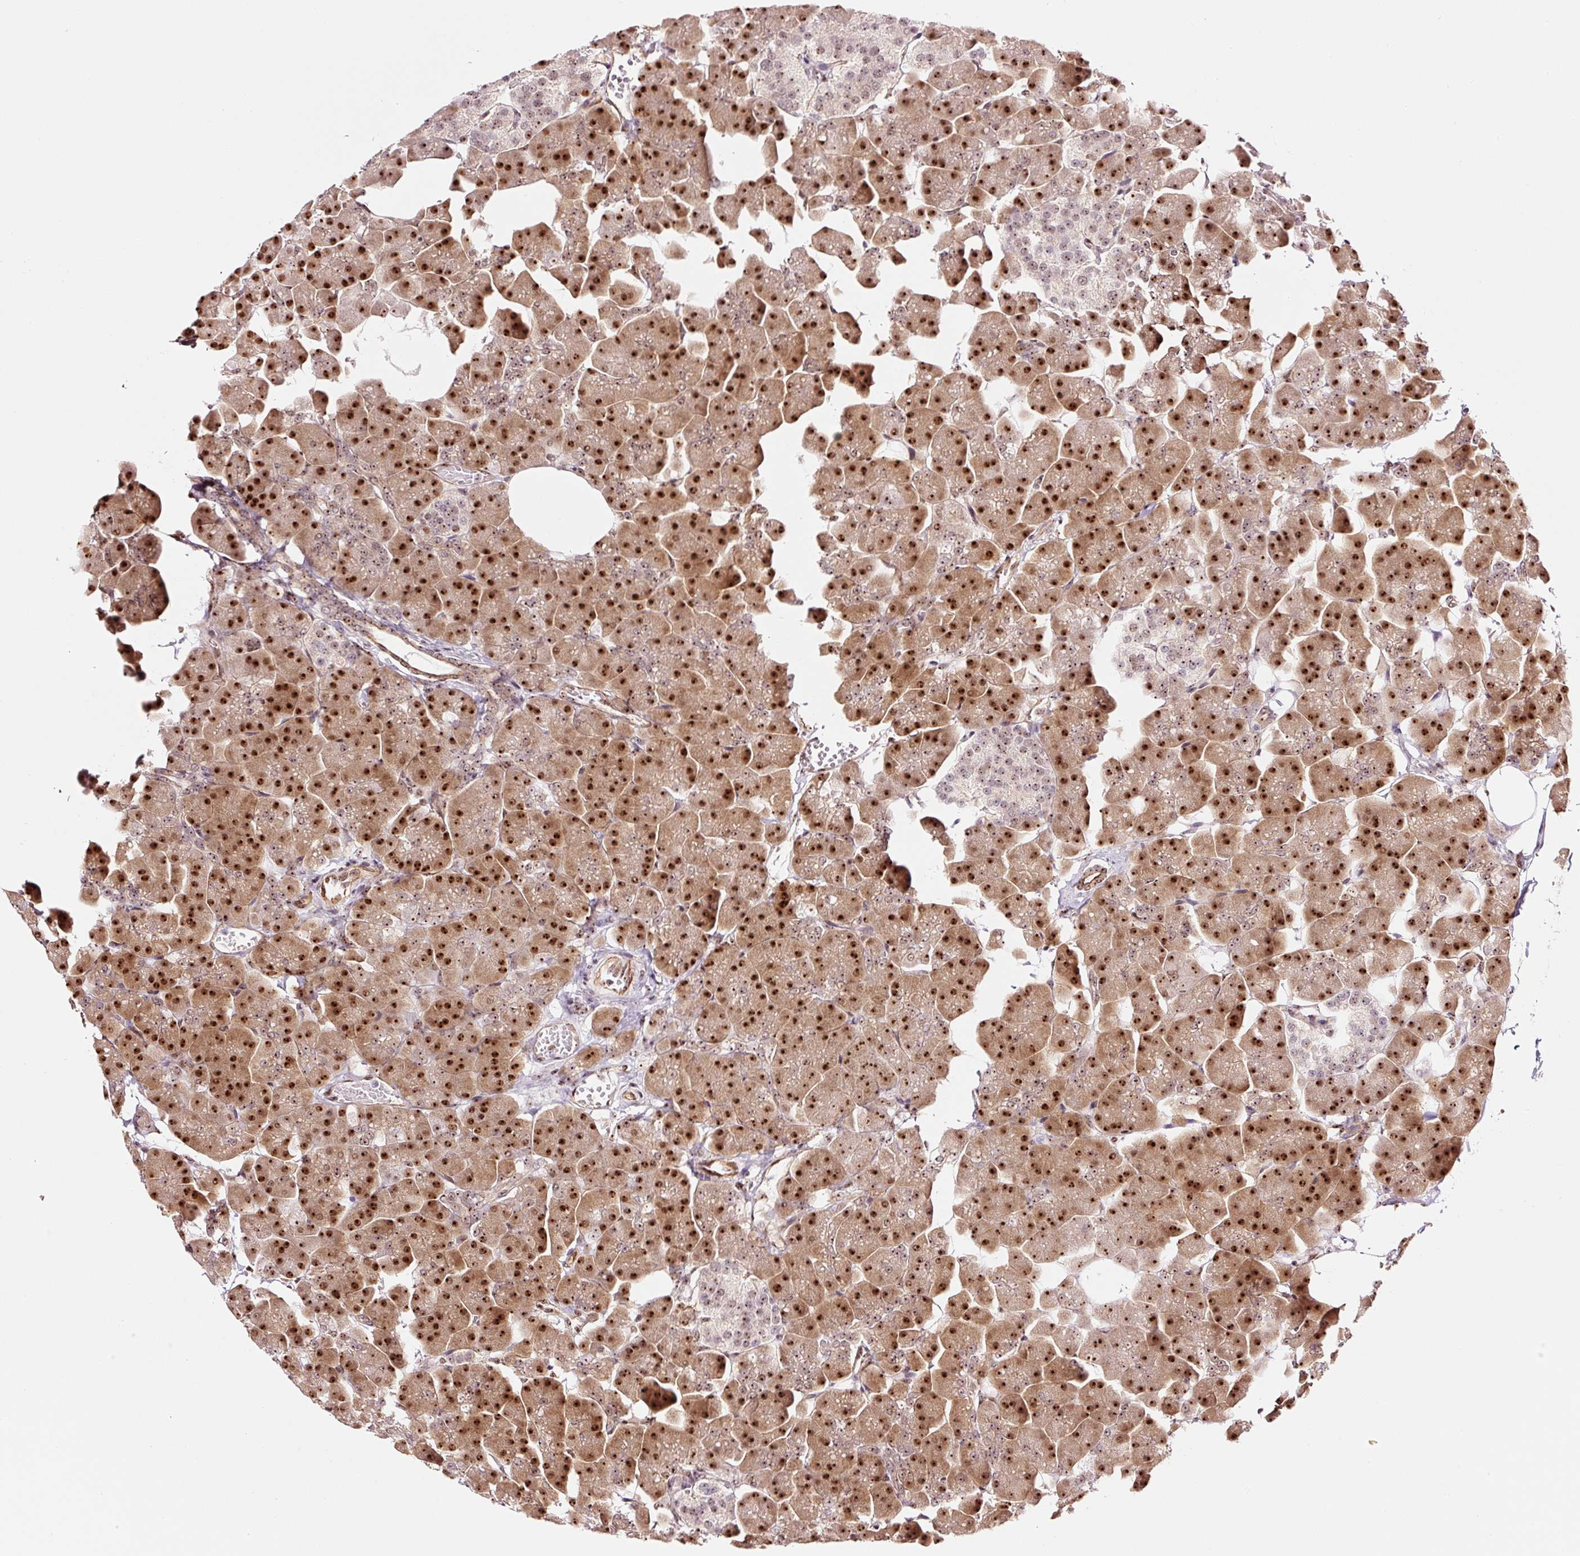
{"staining": {"intensity": "strong", "quantity": ">75%", "location": "cytoplasmic/membranous,nuclear"}, "tissue": "pancreas", "cell_type": "Exocrine glandular cells", "image_type": "normal", "snomed": [{"axis": "morphology", "description": "Normal tissue, NOS"}, {"axis": "topography", "description": "Pancreas"}], "caption": "Protein positivity by IHC shows strong cytoplasmic/membranous,nuclear expression in about >75% of exocrine glandular cells in benign pancreas. (DAB = brown stain, brightfield microscopy at high magnification).", "gene": "GNL3", "patient": {"sex": "male", "age": 35}}